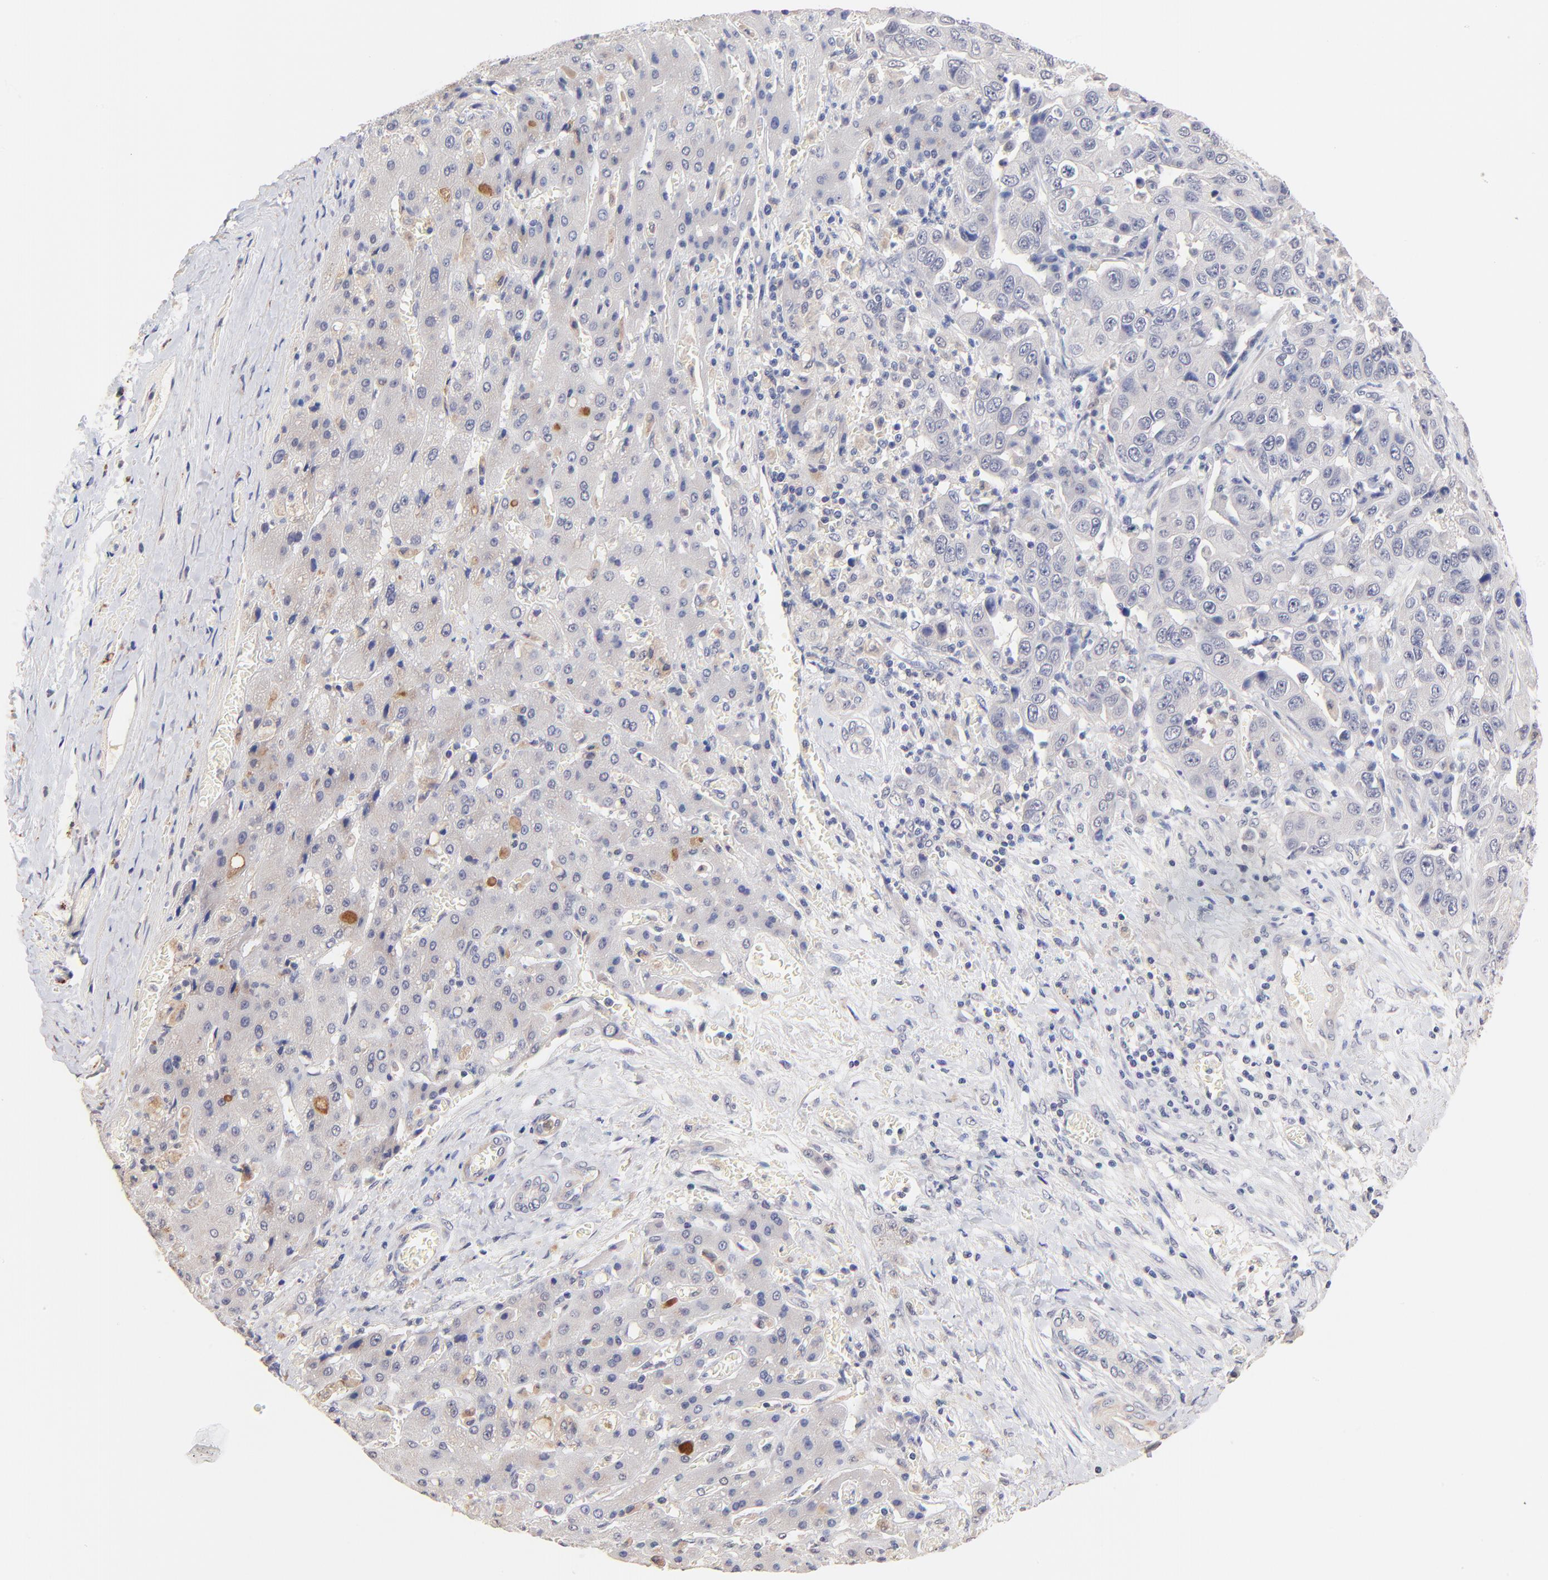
{"staining": {"intensity": "negative", "quantity": "none", "location": "none"}, "tissue": "liver cancer", "cell_type": "Tumor cells", "image_type": "cancer", "snomed": [{"axis": "morphology", "description": "Cholangiocarcinoma"}, {"axis": "topography", "description": "Liver"}], "caption": "The micrograph demonstrates no staining of tumor cells in liver cholangiocarcinoma. The staining is performed using DAB brown chromogen with nuclei counter-stained in using hematoxylin.", "gene": "RIBC2", "patient": {"sex": "female", "age": 52}}